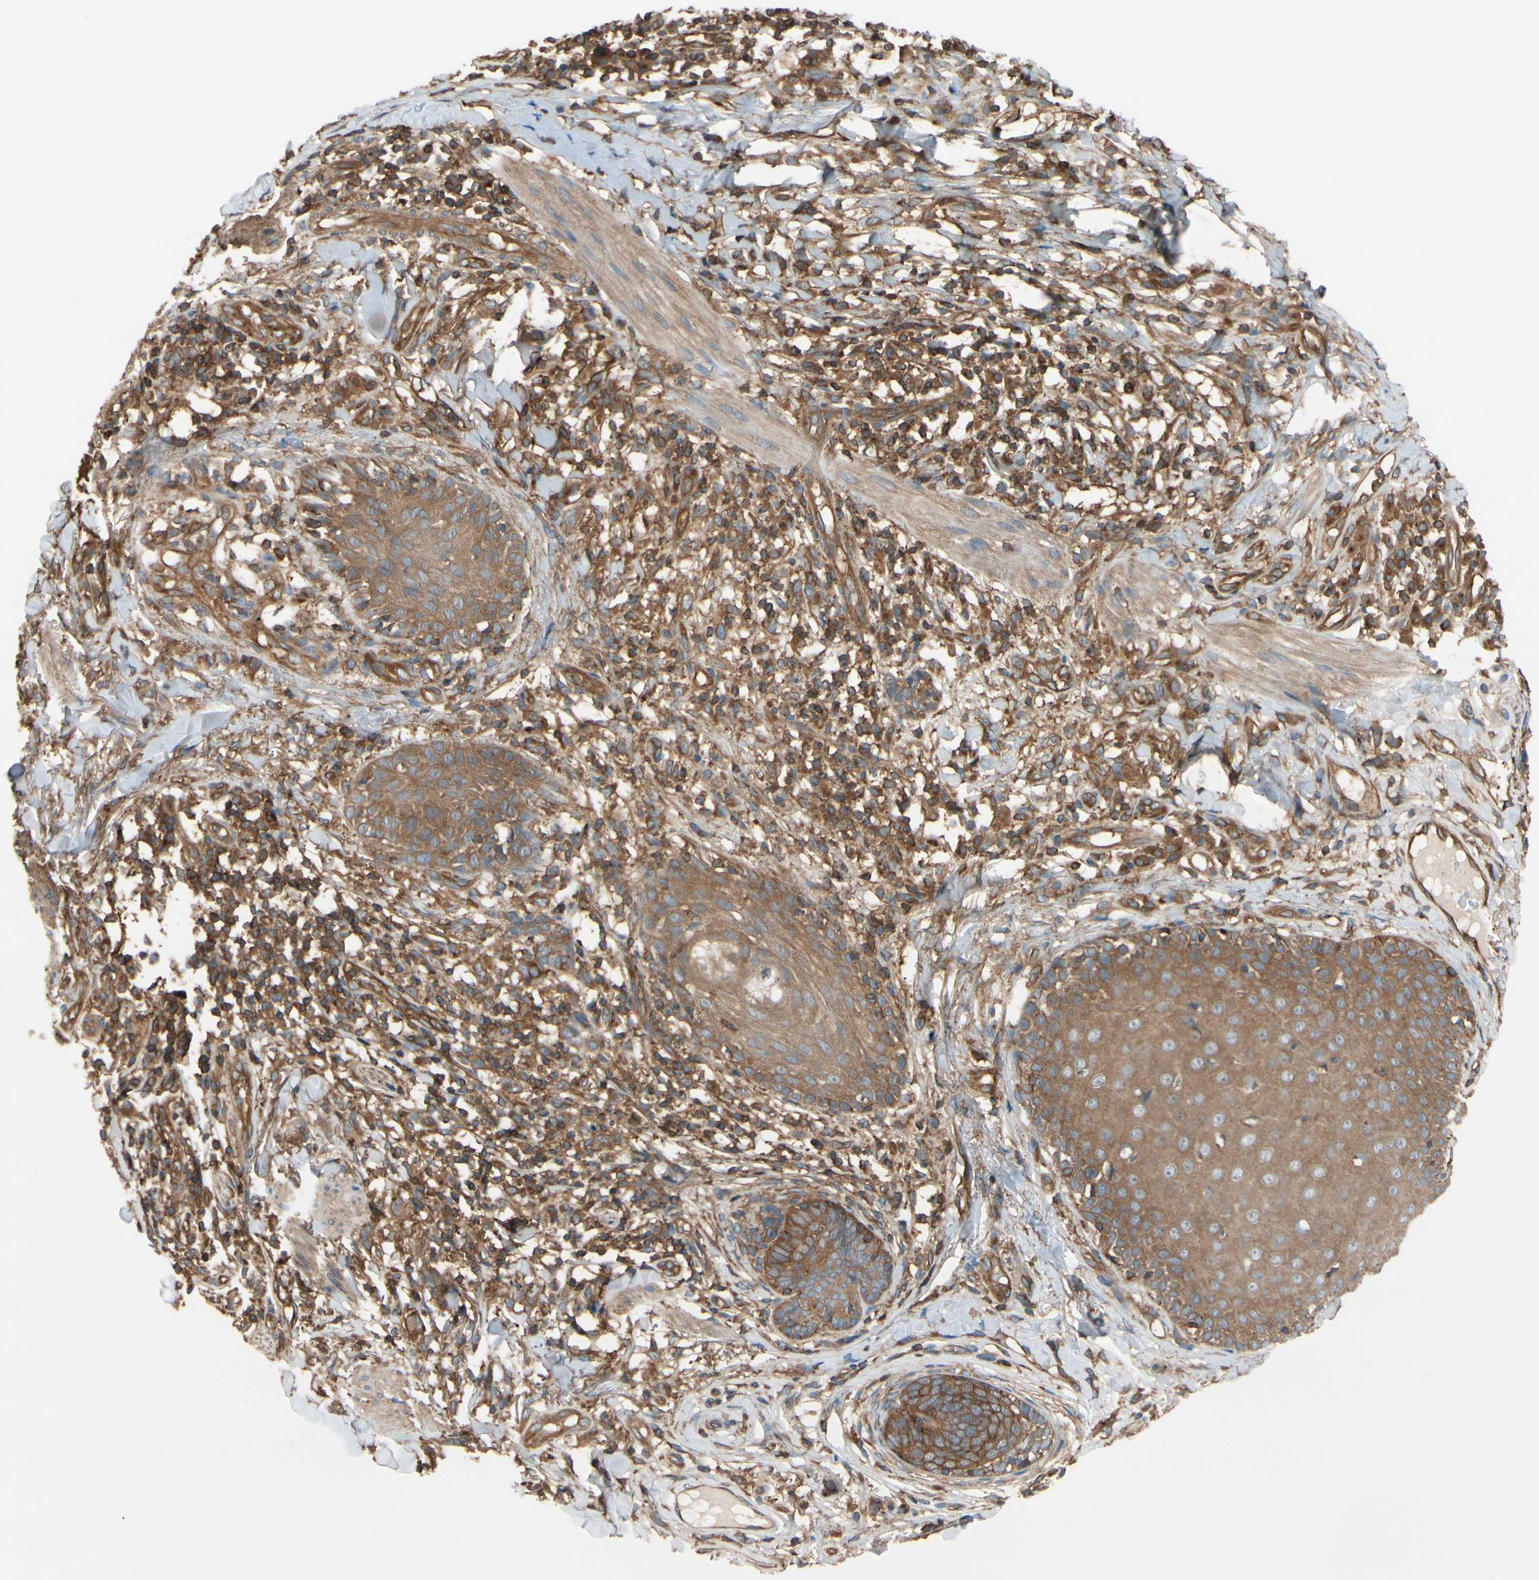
{"staining": {"intensity": "moderate", "quantity": ">75%", "location": "cytoplasmic/membranous"}, "tissue": "skin cancer", "cell_type": "Tumor cells", "image_type": "cancer", "snomed": [{"axis": "morphology", "description": "Normal tissue, NOS"}, {"axis": "morphology", "description": "Basal cell carcinoma"}, {"axis": "topography", "description": "Skin"}], "caption": "Skin basal cell carcinoma tissue demonstrates moderate cytoplasmic/membranous staining in about >75% of tumor cells, visualized by immunohistochemistry.", "gene": "EPS15", "patient": {"sex": "male", "age": 52}}